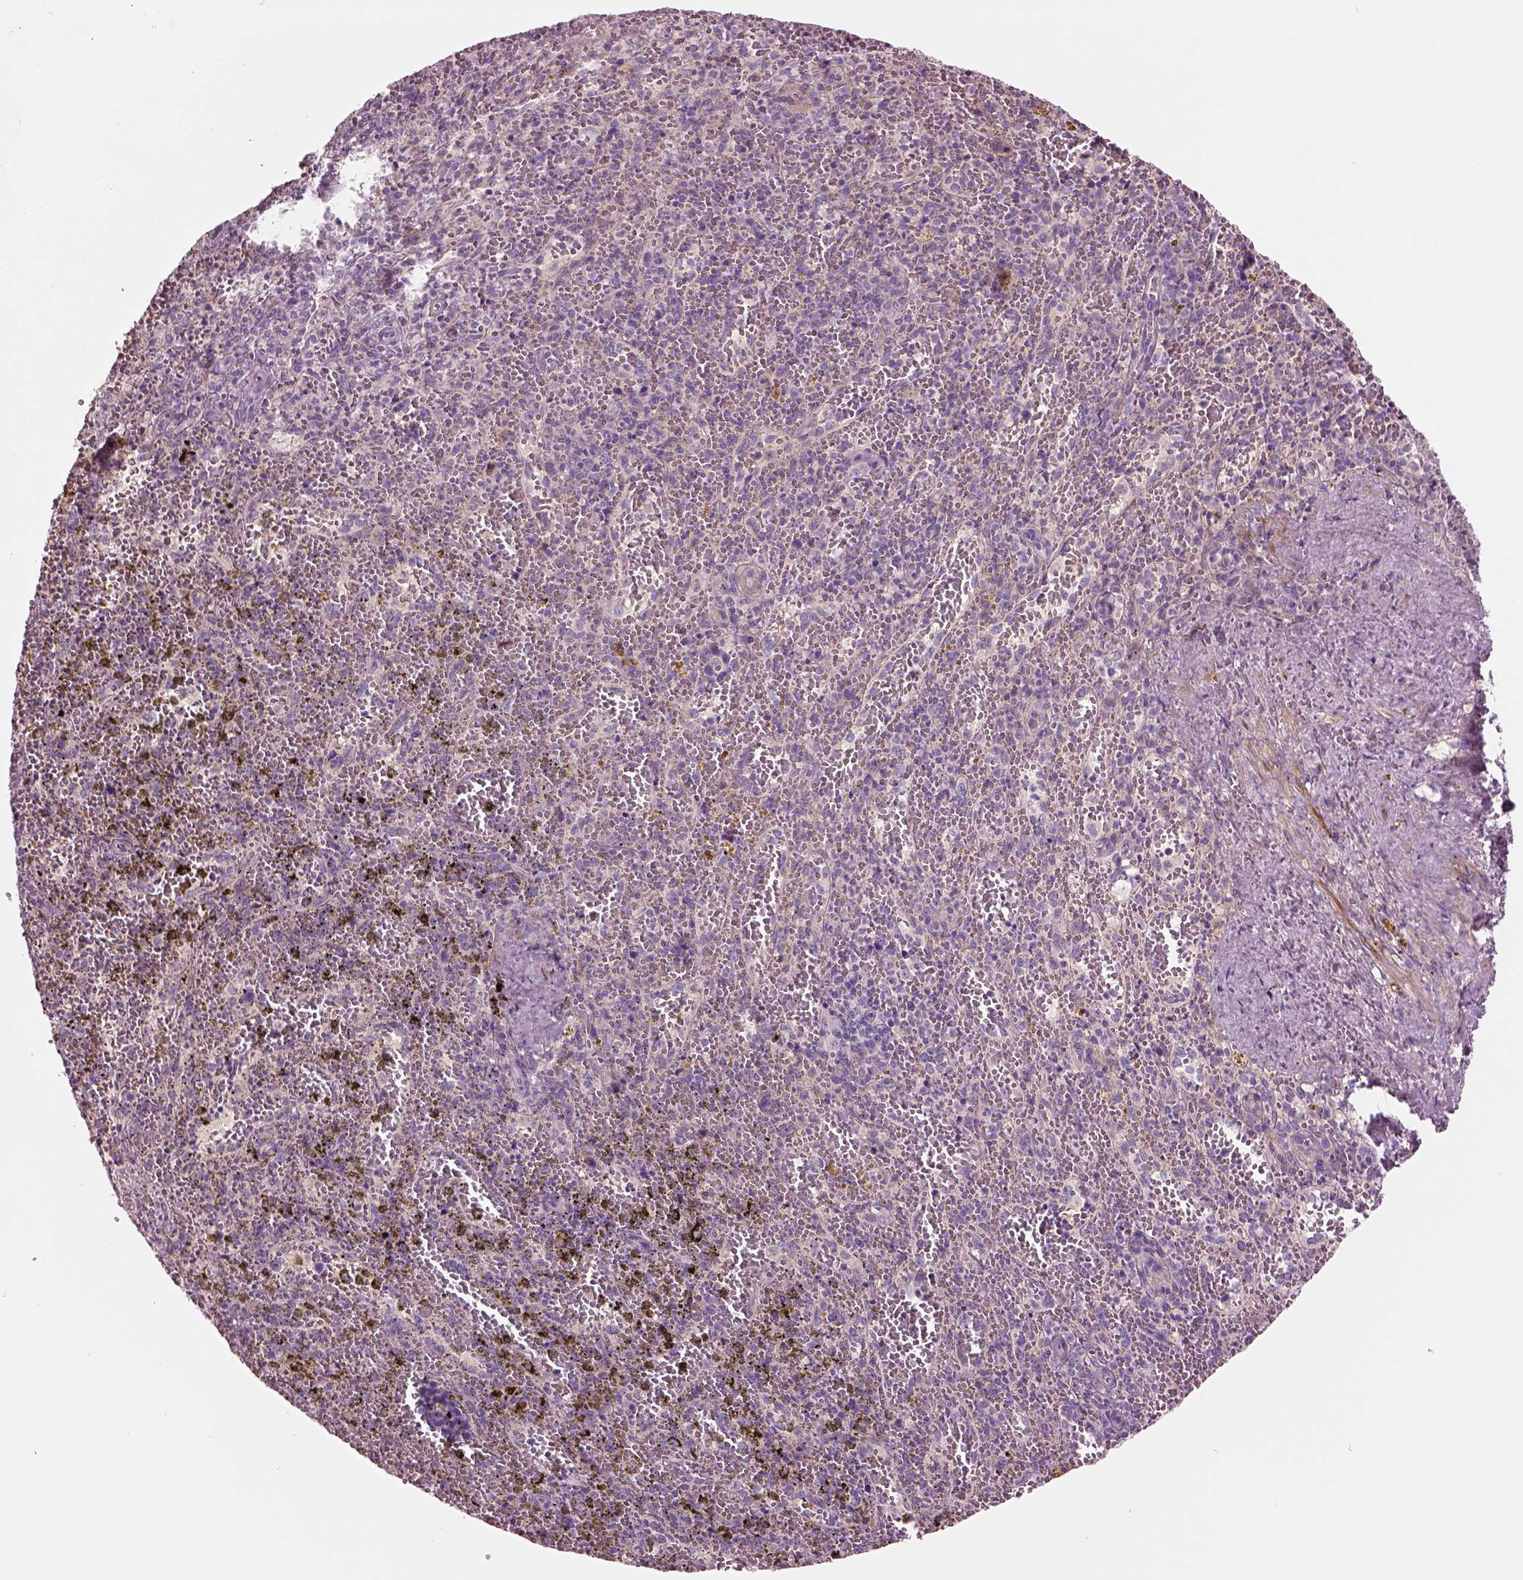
{"staining": {"intensity": "negative", "quantity": "none", "location": "none"}, "tissue": "spleen", "cell_type": "Cells in red pulp", "image_type": "normal", "snomed": [{"axis": "morphology", "description": "Normal tissue, NOS"}, {"axis": "topography", "description": "Spleen"}], "caption": "Image shows no protein positivity in cells in red pulp of benign spleen.", "gene": "PLPP7", "patient": {"sex": "female", "age": 50}}